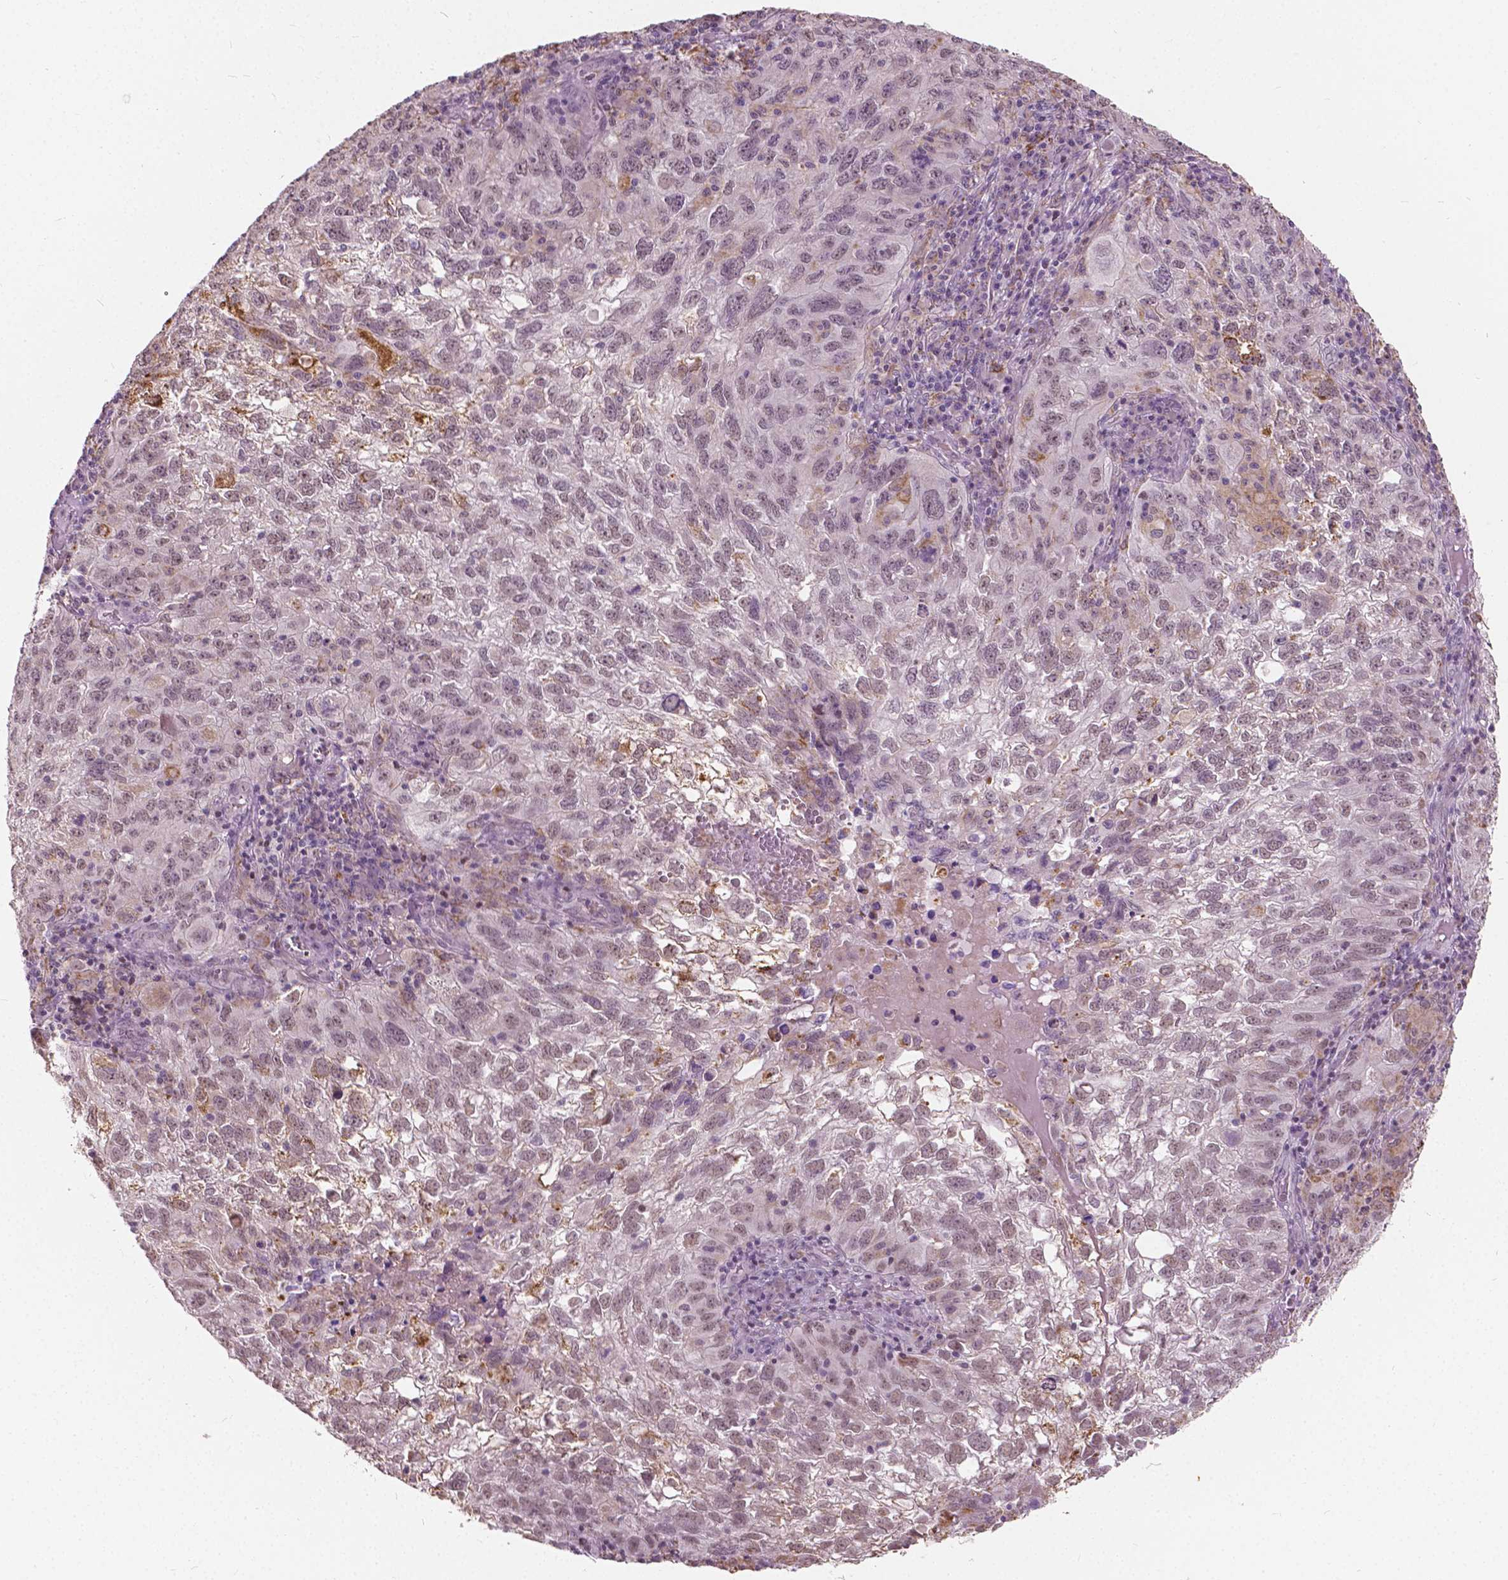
{"staining": {"intensity": "weak", "quantity": ">75%", "location": "nuclear"}, "tissue": "cervical cancer", "cell_type": "Tumor cells", "image_type": "cancer", "snomed": [{"axis": "morphology", "description": "Squamous cell carcinoma, NOS"}, {"axis": "topography", "description": "Cervix"}], "caption": "Human cervical squamous cell carcinoma stained for a protein (brown) shows weak nuclear positive positivity in about >75% of tumor cells.", "gene": "DLX6", "patient": {"sex": "female", "age": 55}}